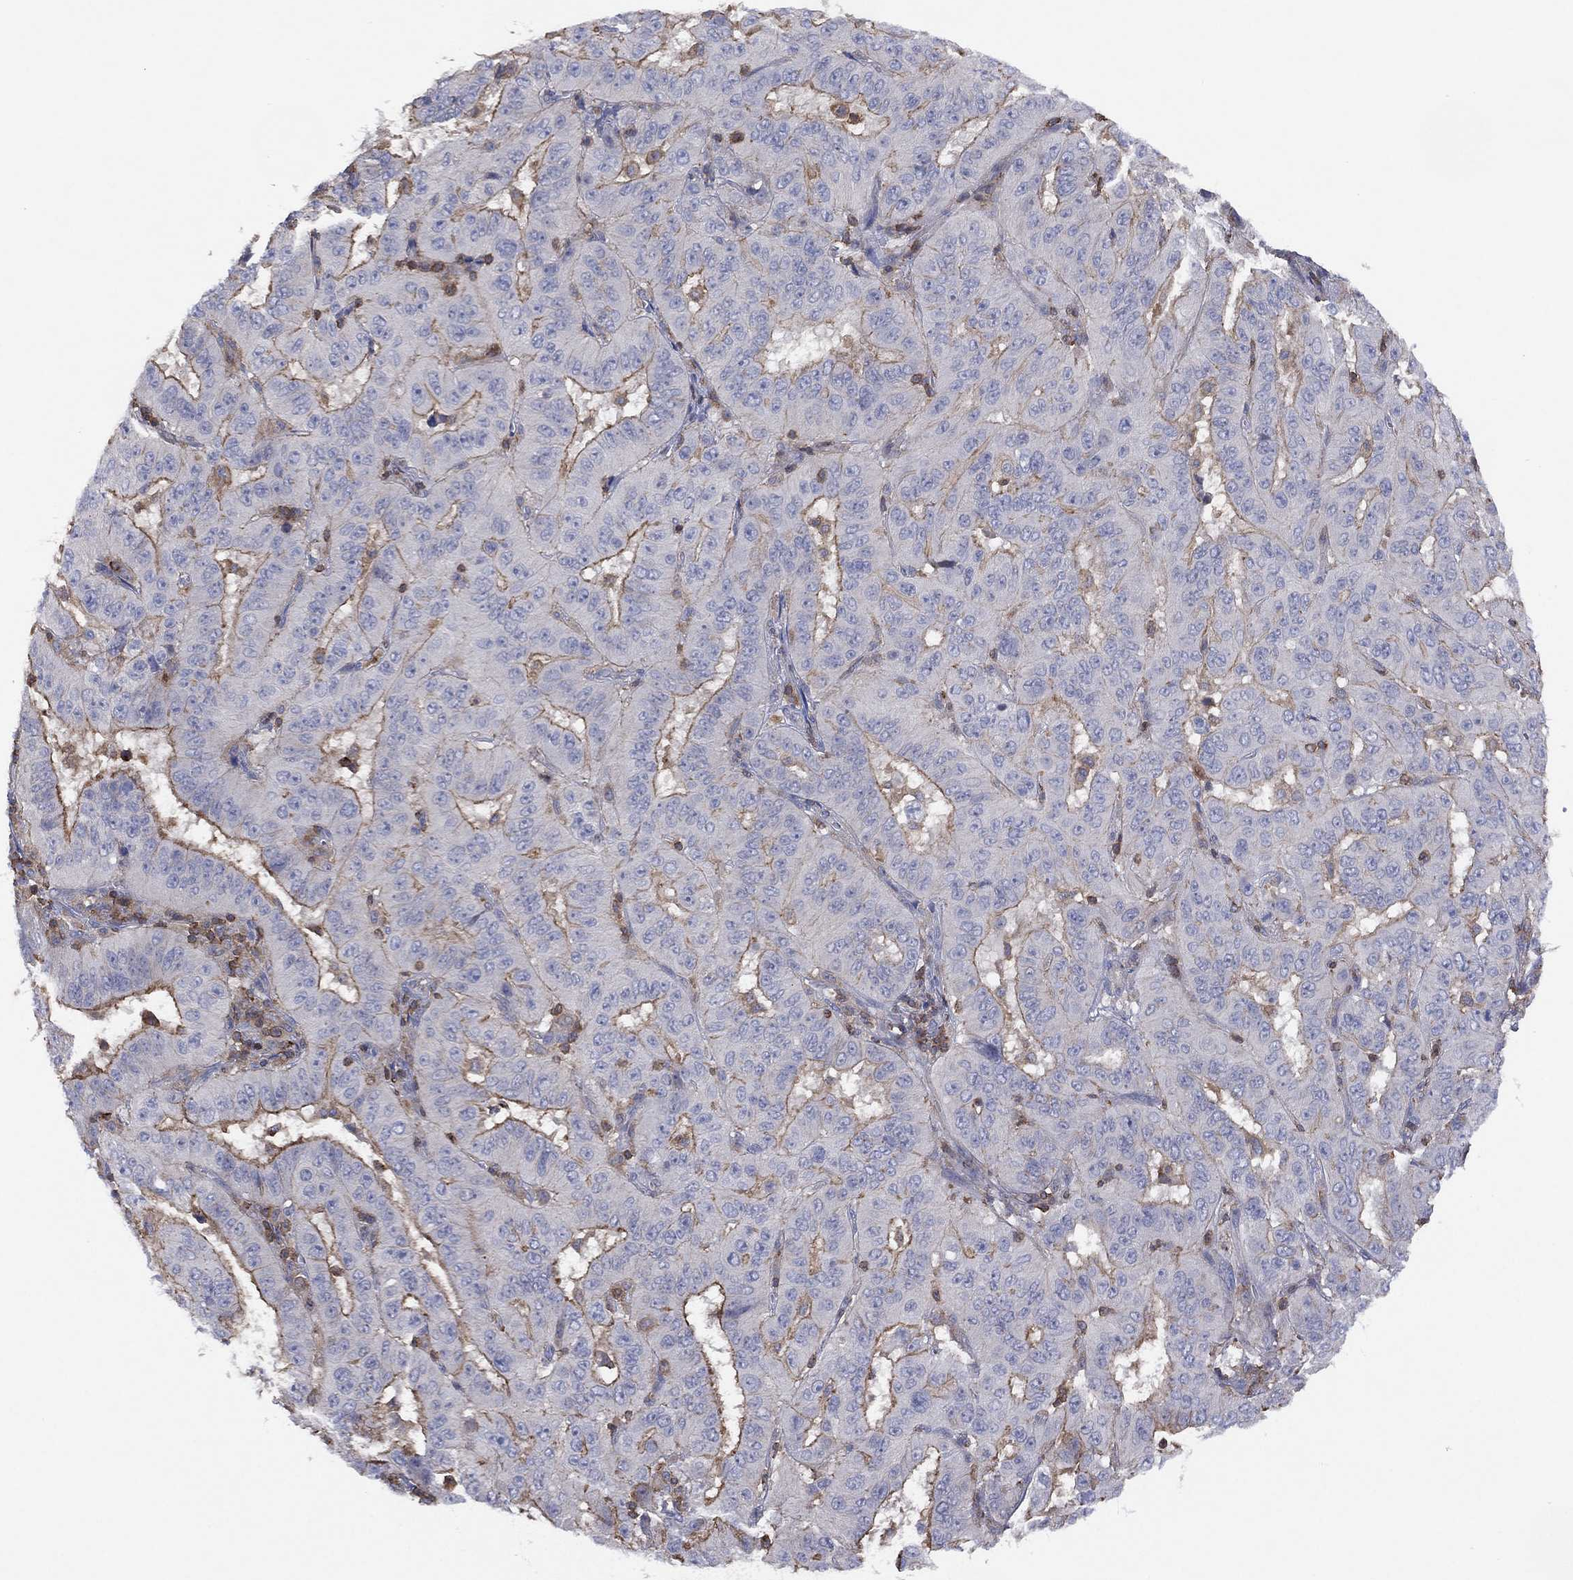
{"staining": {"intensity": "moderate", "quantity": "25%-75%", "location": "cytoplasmic/membranous"}, "tissue": "pancreatic cancer", "cell_type": "Tumor cells", "image_type": "cancer", "snomed": [{"axis": "morphology", "description": "Adenocarcinoma, NOS"}, {"axis": "topography", "description": "Pancreas"}], "caption": "Protein expression analysis of human adenocarcinoma (pancreatic) reveals moderate cytoplasmic/membranous expression in about 25%-75% of tumor cells.", "gene": "DOCK8", "patient": {"sex": "male", "age": 63}}